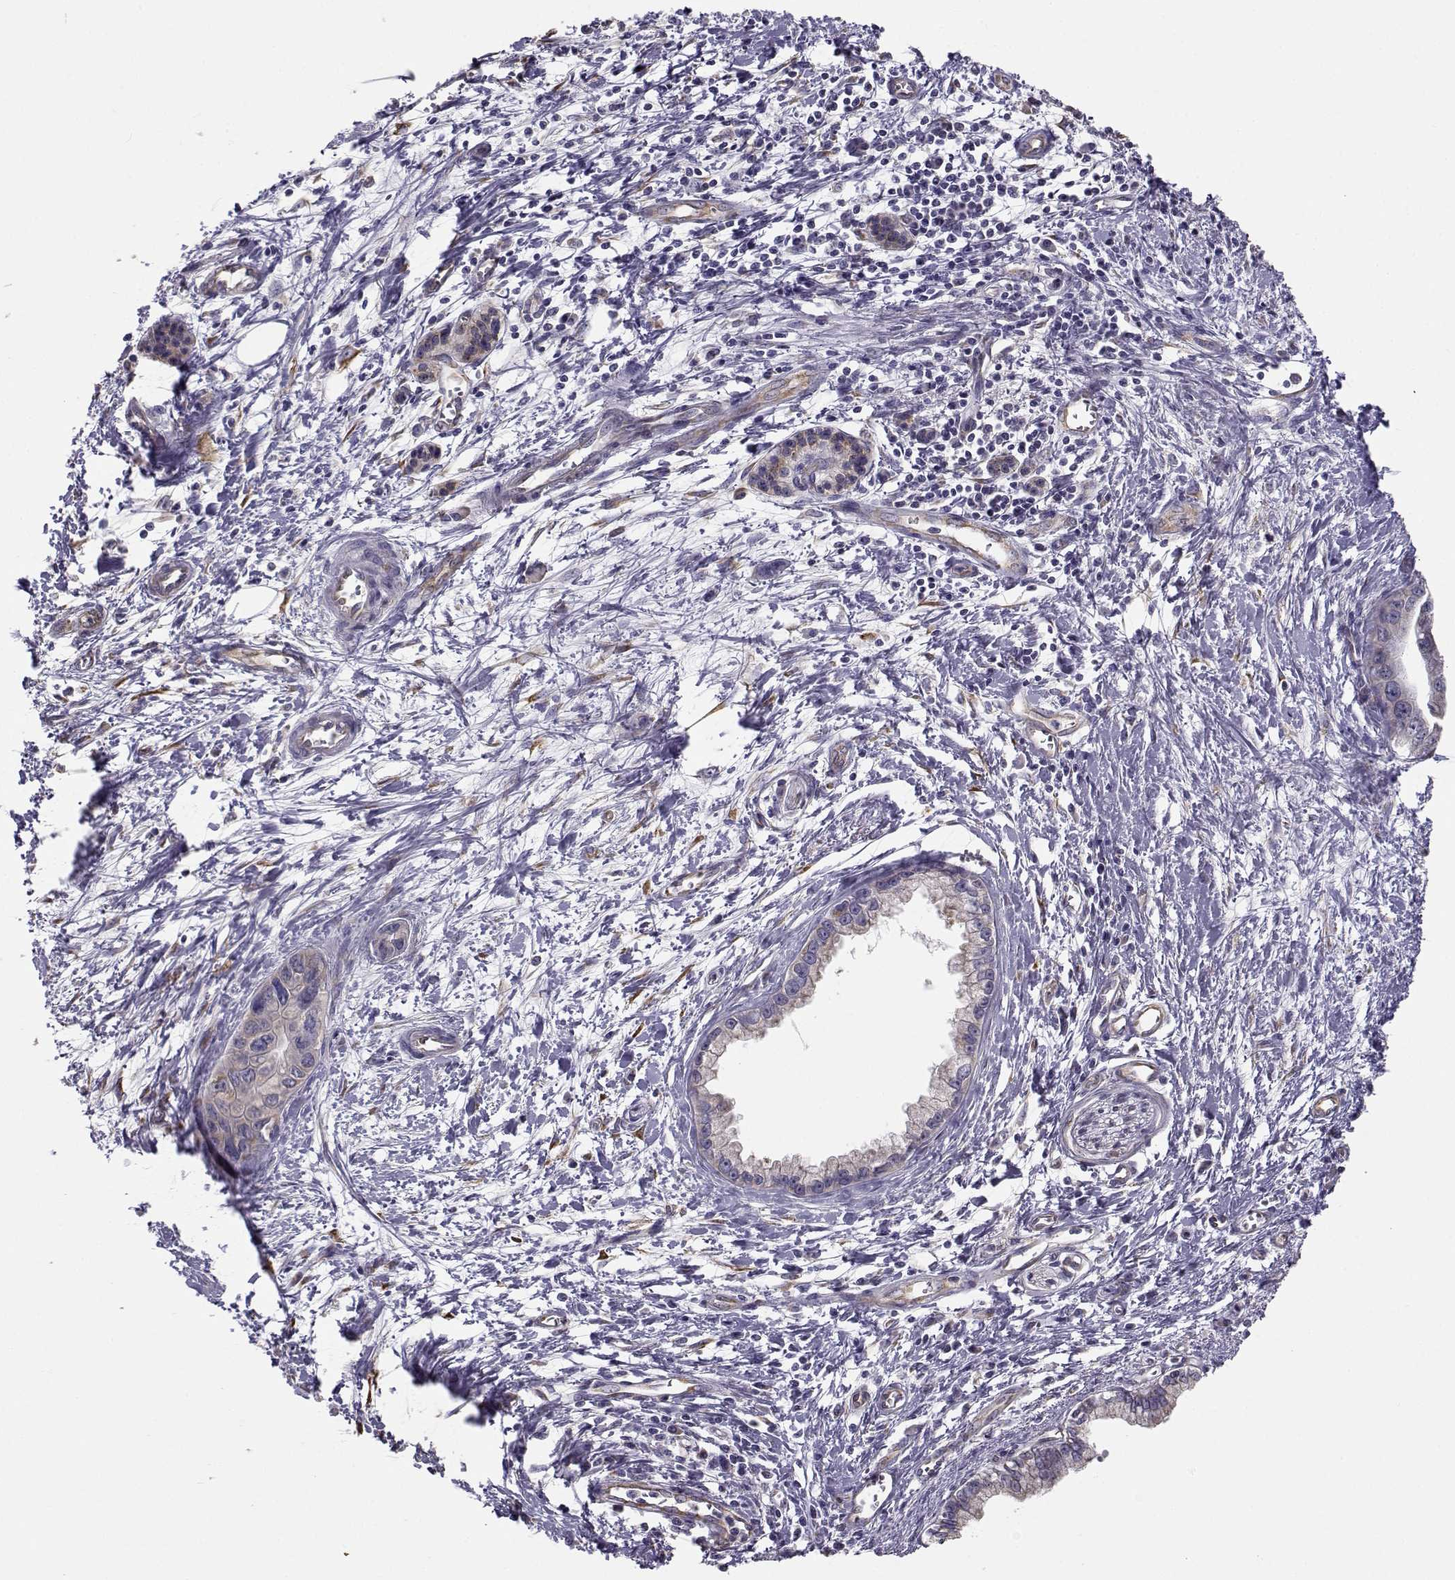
{"staining": {"intensity": "negative", "quantity": "none", "location": "none"}, "tissue": "pancreatic cancer", "cell_type": "Tumor cells", "image_type": "cancer", "snomed": [{"axis": "morphology", "description": "Adenocarcinoma, NOS"}, {"axis": "topography", "description": "Pancreas"}], "caption": "There is no significant staining in tumor cells of adenocarcinoma (pancreatic).", "gene": "BEND6", "patient": {"sex": "male", "age": 60}}